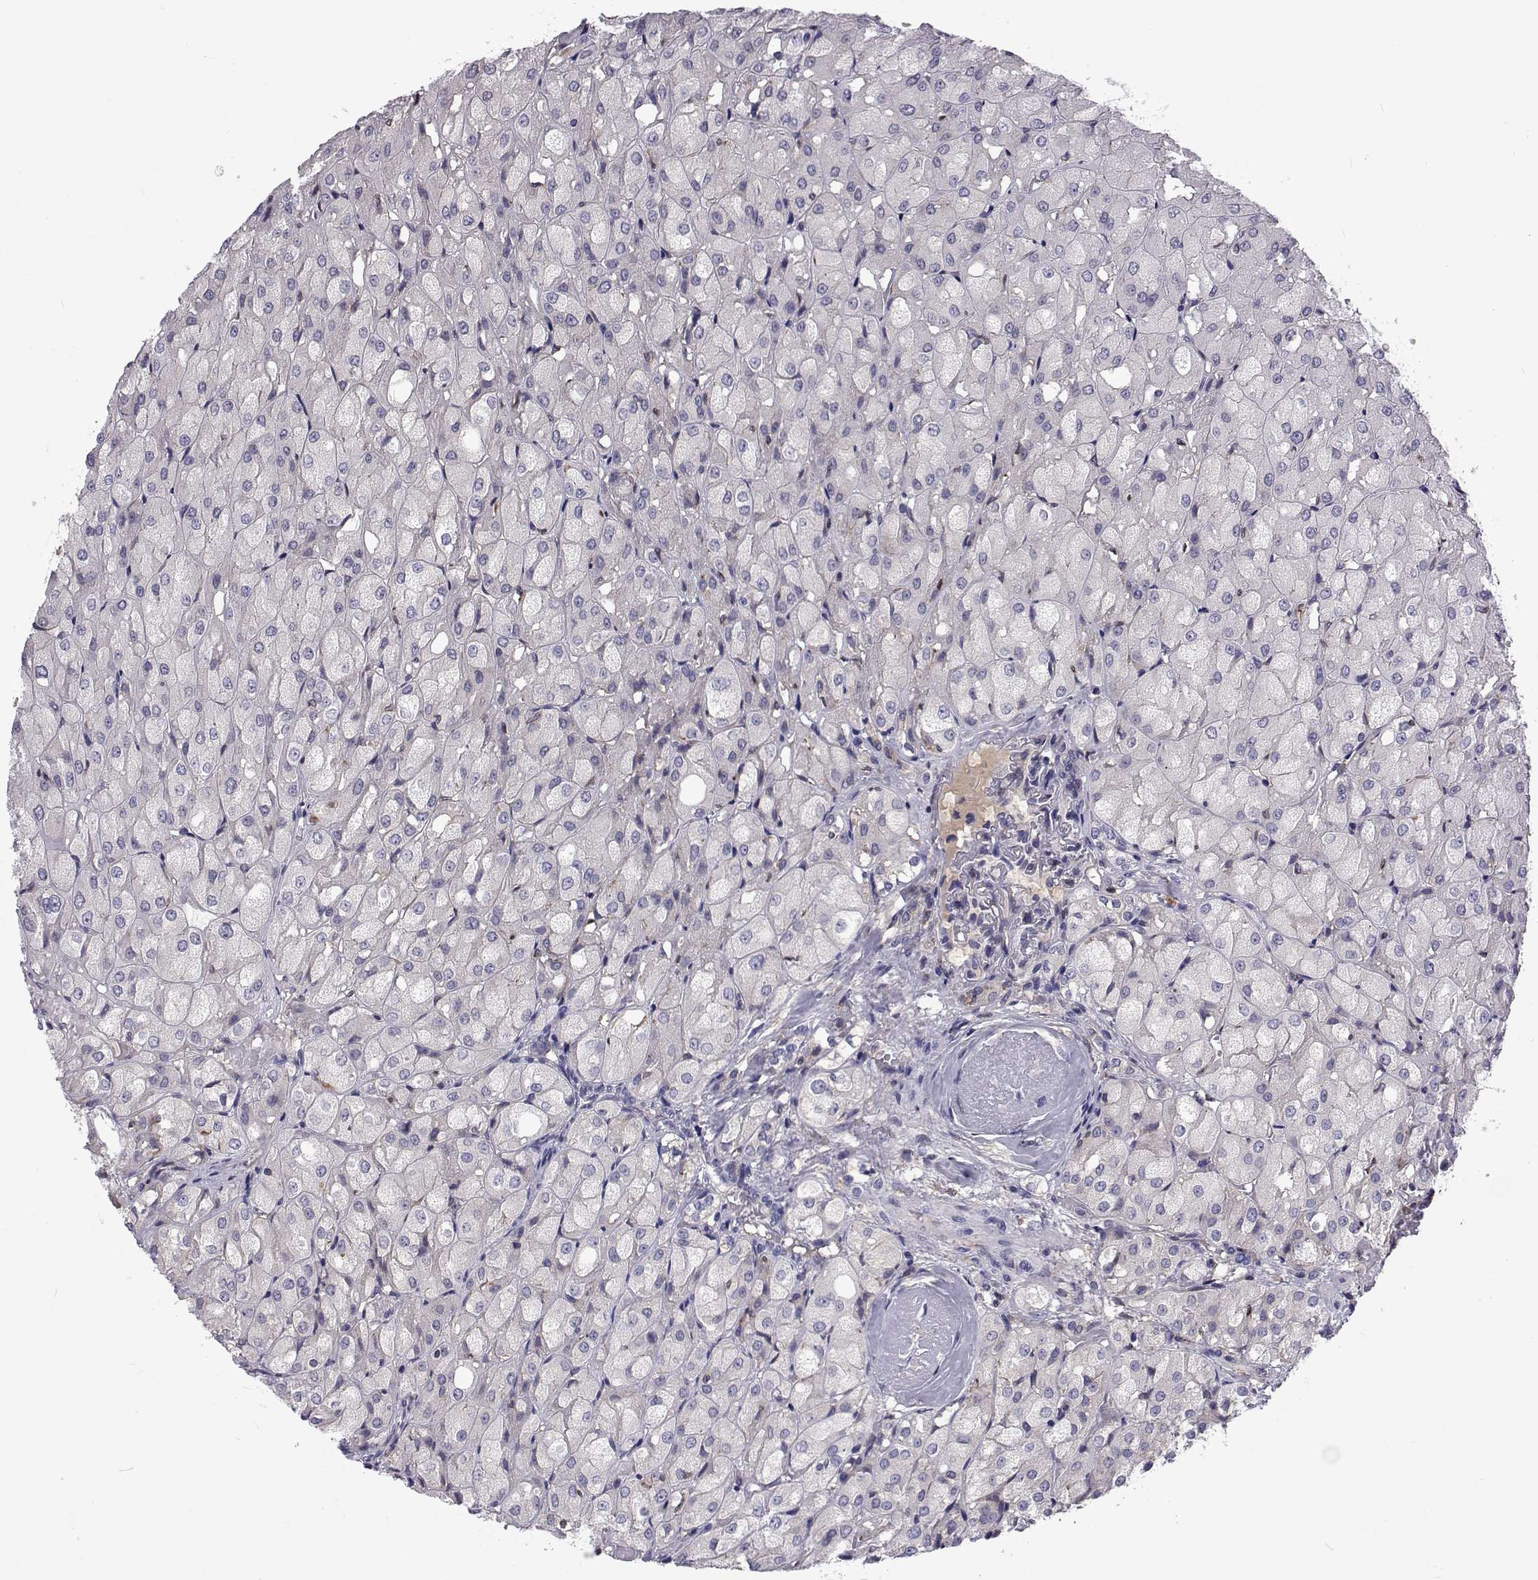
{"staining": {"intensity": "negative", "quantity": "none", "location": "none"}, "tissue": "renal cancer", "cell_type": "Tumor cells", "image_type": "cancer", "snomed": [{"axis": "morphology", "description": "Adenocarcinoma, NOS"}, {"axis": "topography", "description": "Kidney"}], "caption": "Tumor cells show no significant positivity in adenocarcinoma (renal).", "gene": "TCF15", "patient": {"sex": "male", "age": 72}}